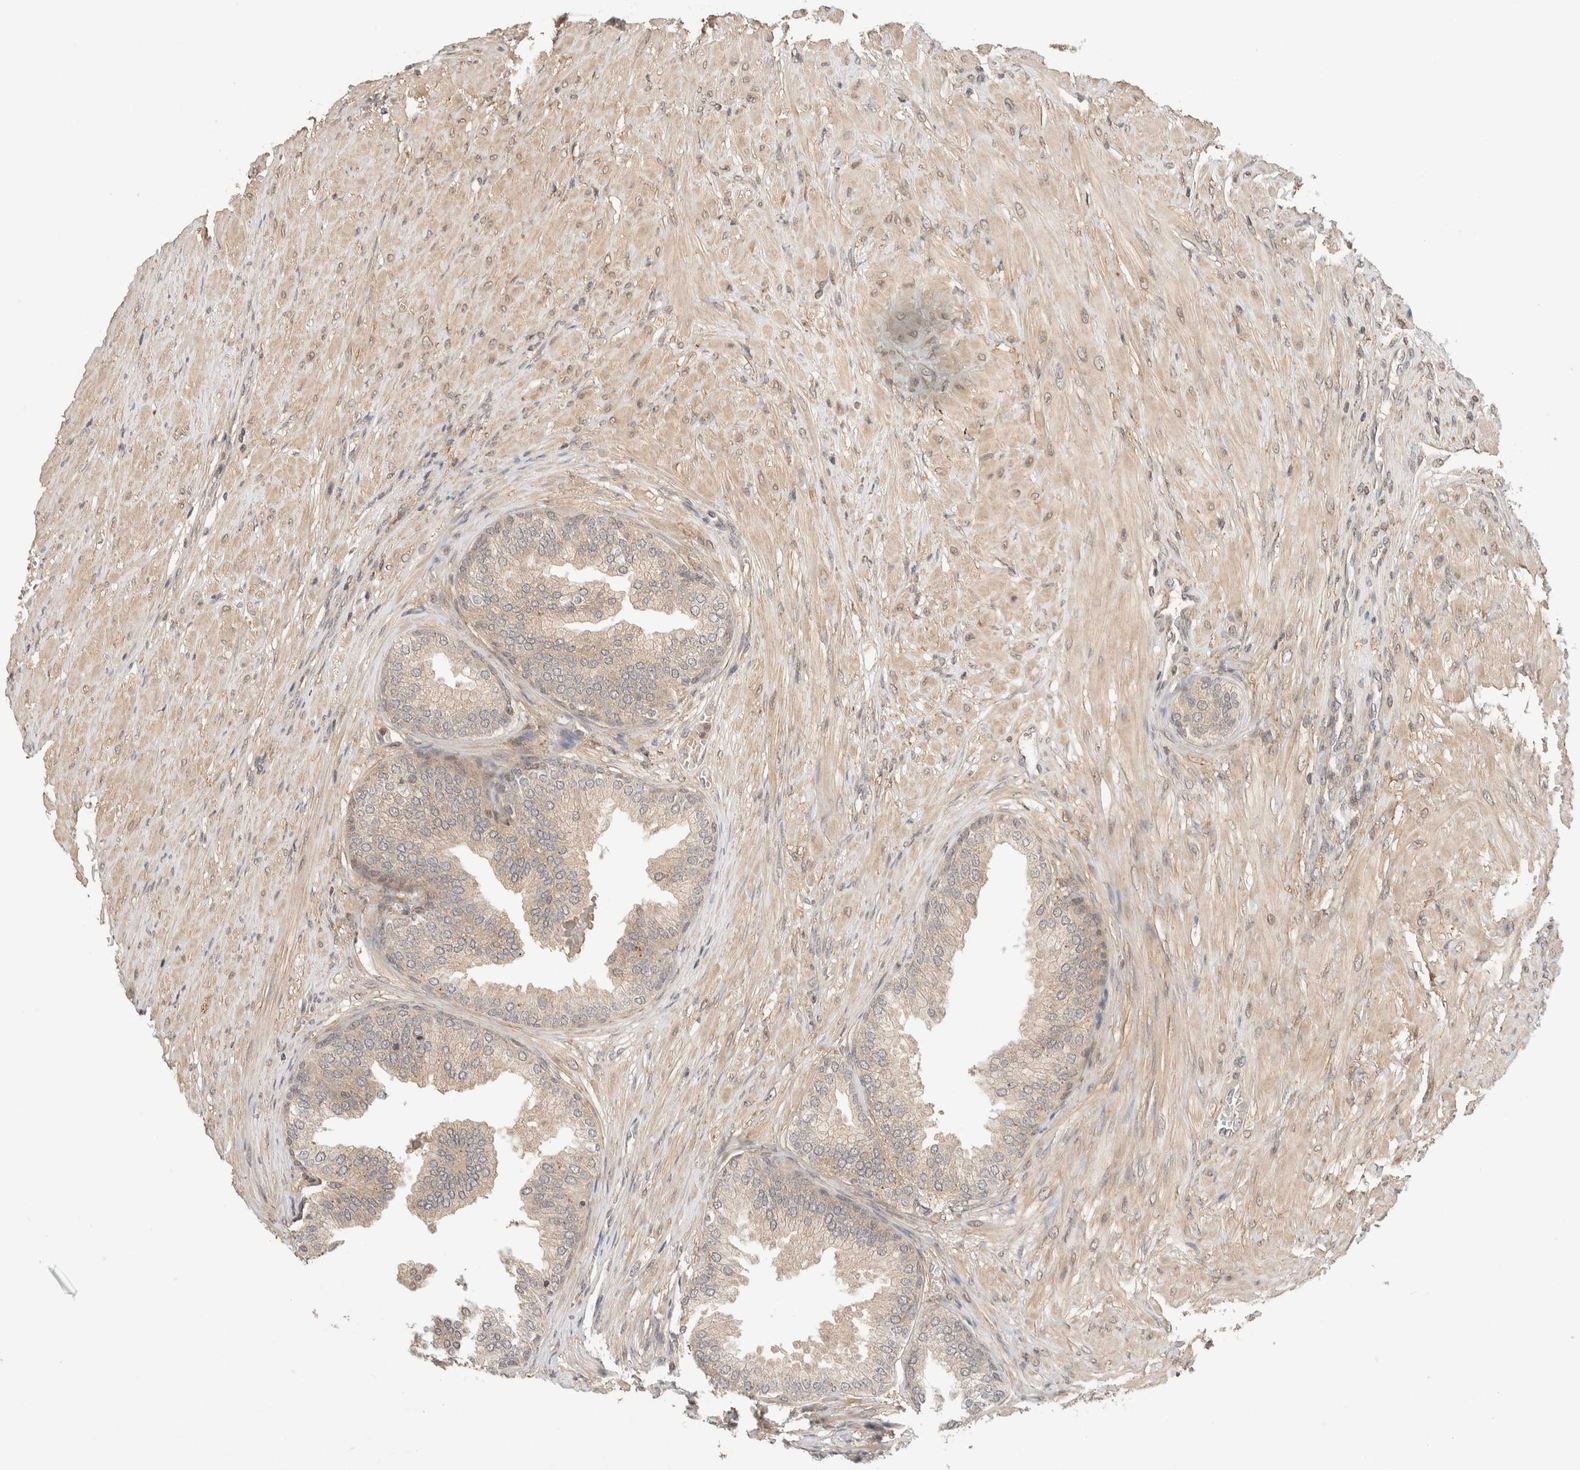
{"staining": {"intensity": "negative", "quantity": "none", "location": "none"}, "tissue": "prostate cancer", "cell_type": "Tumor cells", "image_type": "cancer", "snomed": [{"axis": "morphology", "description": "Adenocarcinoma, High grade"}, {"axis": "topography", "description": "Prostate"}], "caption": "Tumor cells show no significant positivity in prostate cancer.", "gene": "THRA", "patient": {"sex": "male", "age": 59}}